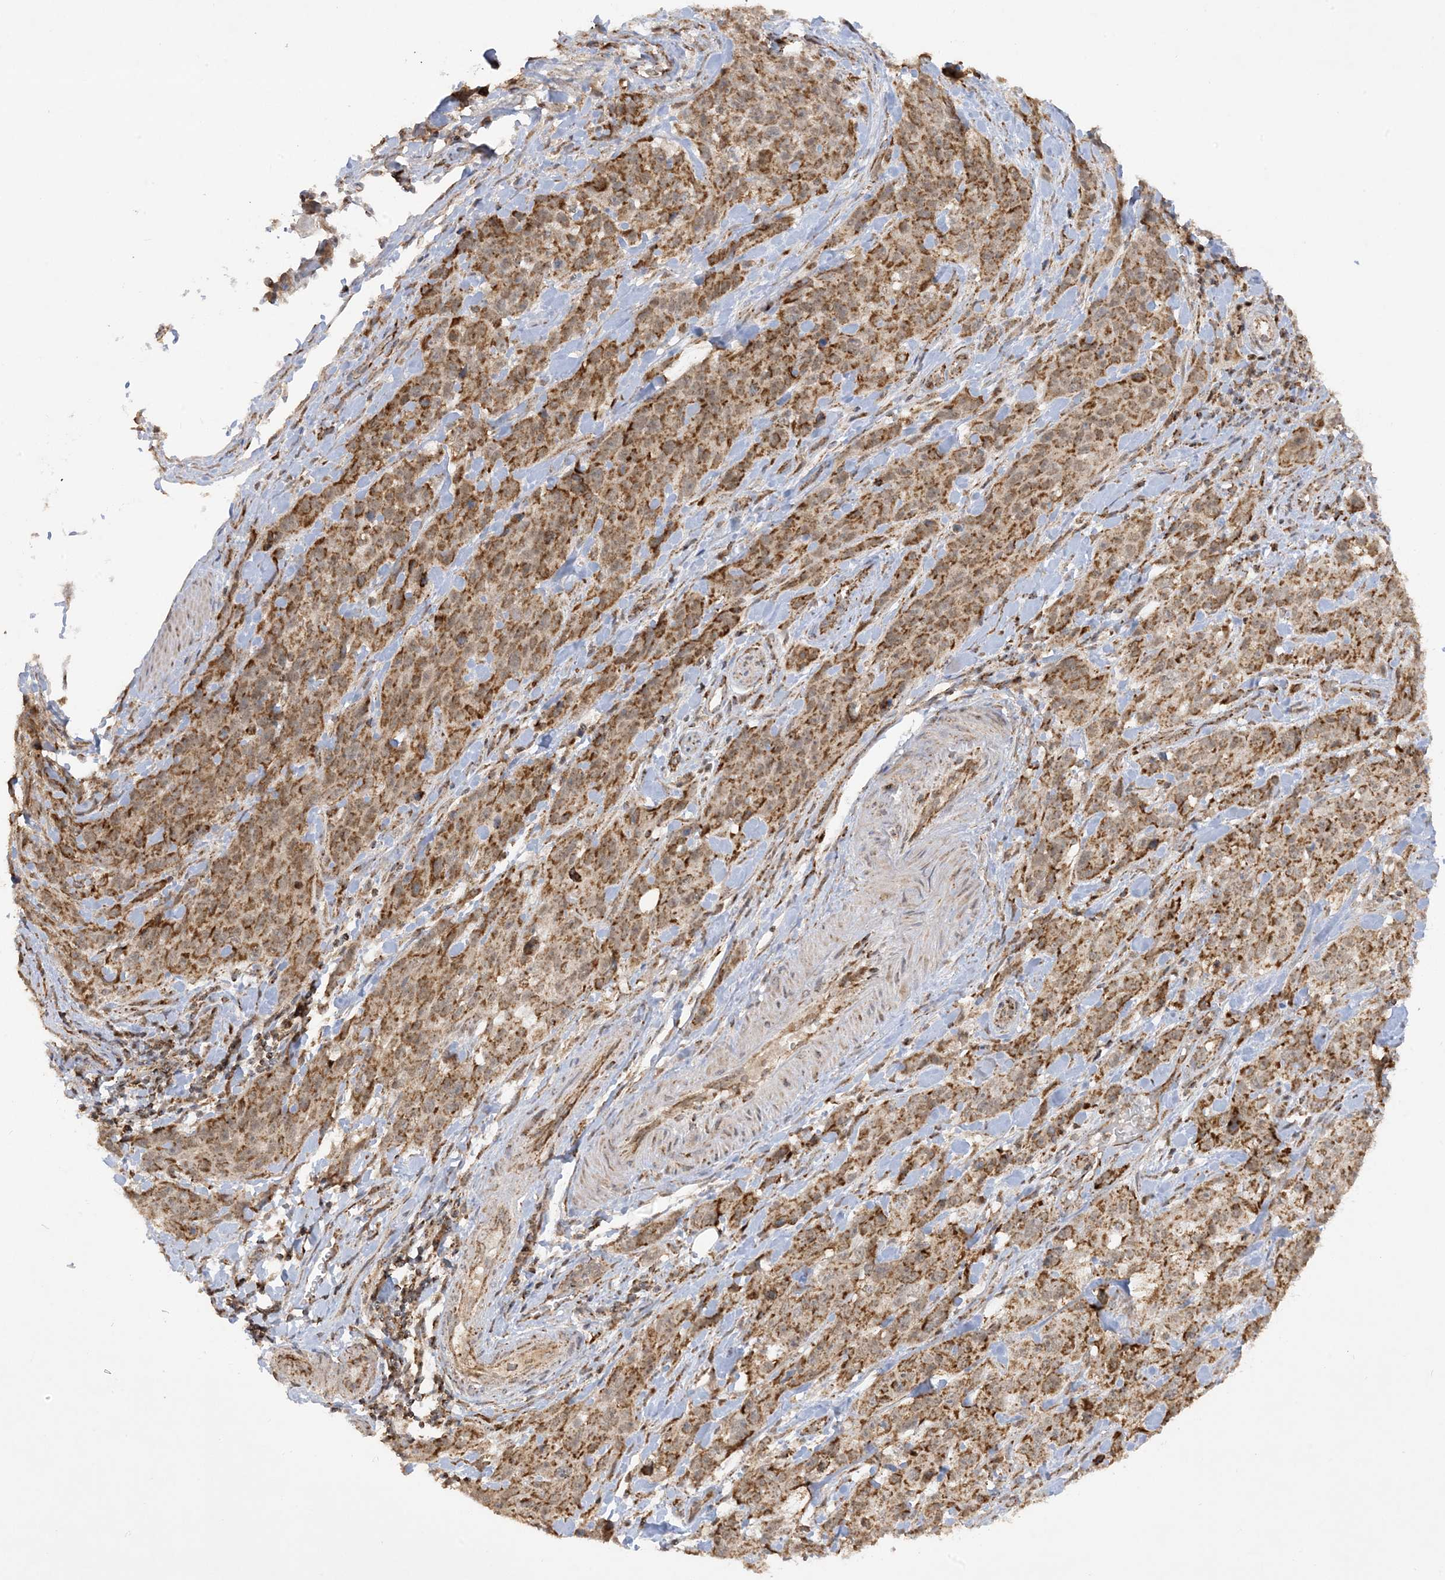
{"staining": {"intensity": "moderate", "quantity": ">75%", "location": "cytoplasmic/membranous"}, "tissue": "stomach cancer", "cell_type": "Tumor cells", "image_type": "cancer", "snomed": [{"axis": "morphology", "description": "Normal tissue, NOS"}, {"axis": "morphology", "description": "Adenocarcinoma, NOS"}, {"axis": "topography", "description": "Lymph node"}, {"axis": "topography", "description": "Stomach"}], "caption": "Tumor cells show medium levels of moderate cytoplasmic/membranous positivity in approximately >75% of cells in human adenocarcinoma (stomach).", "gene": "NDUFAF3", "patient": {"sex": "male", "age": 48}}